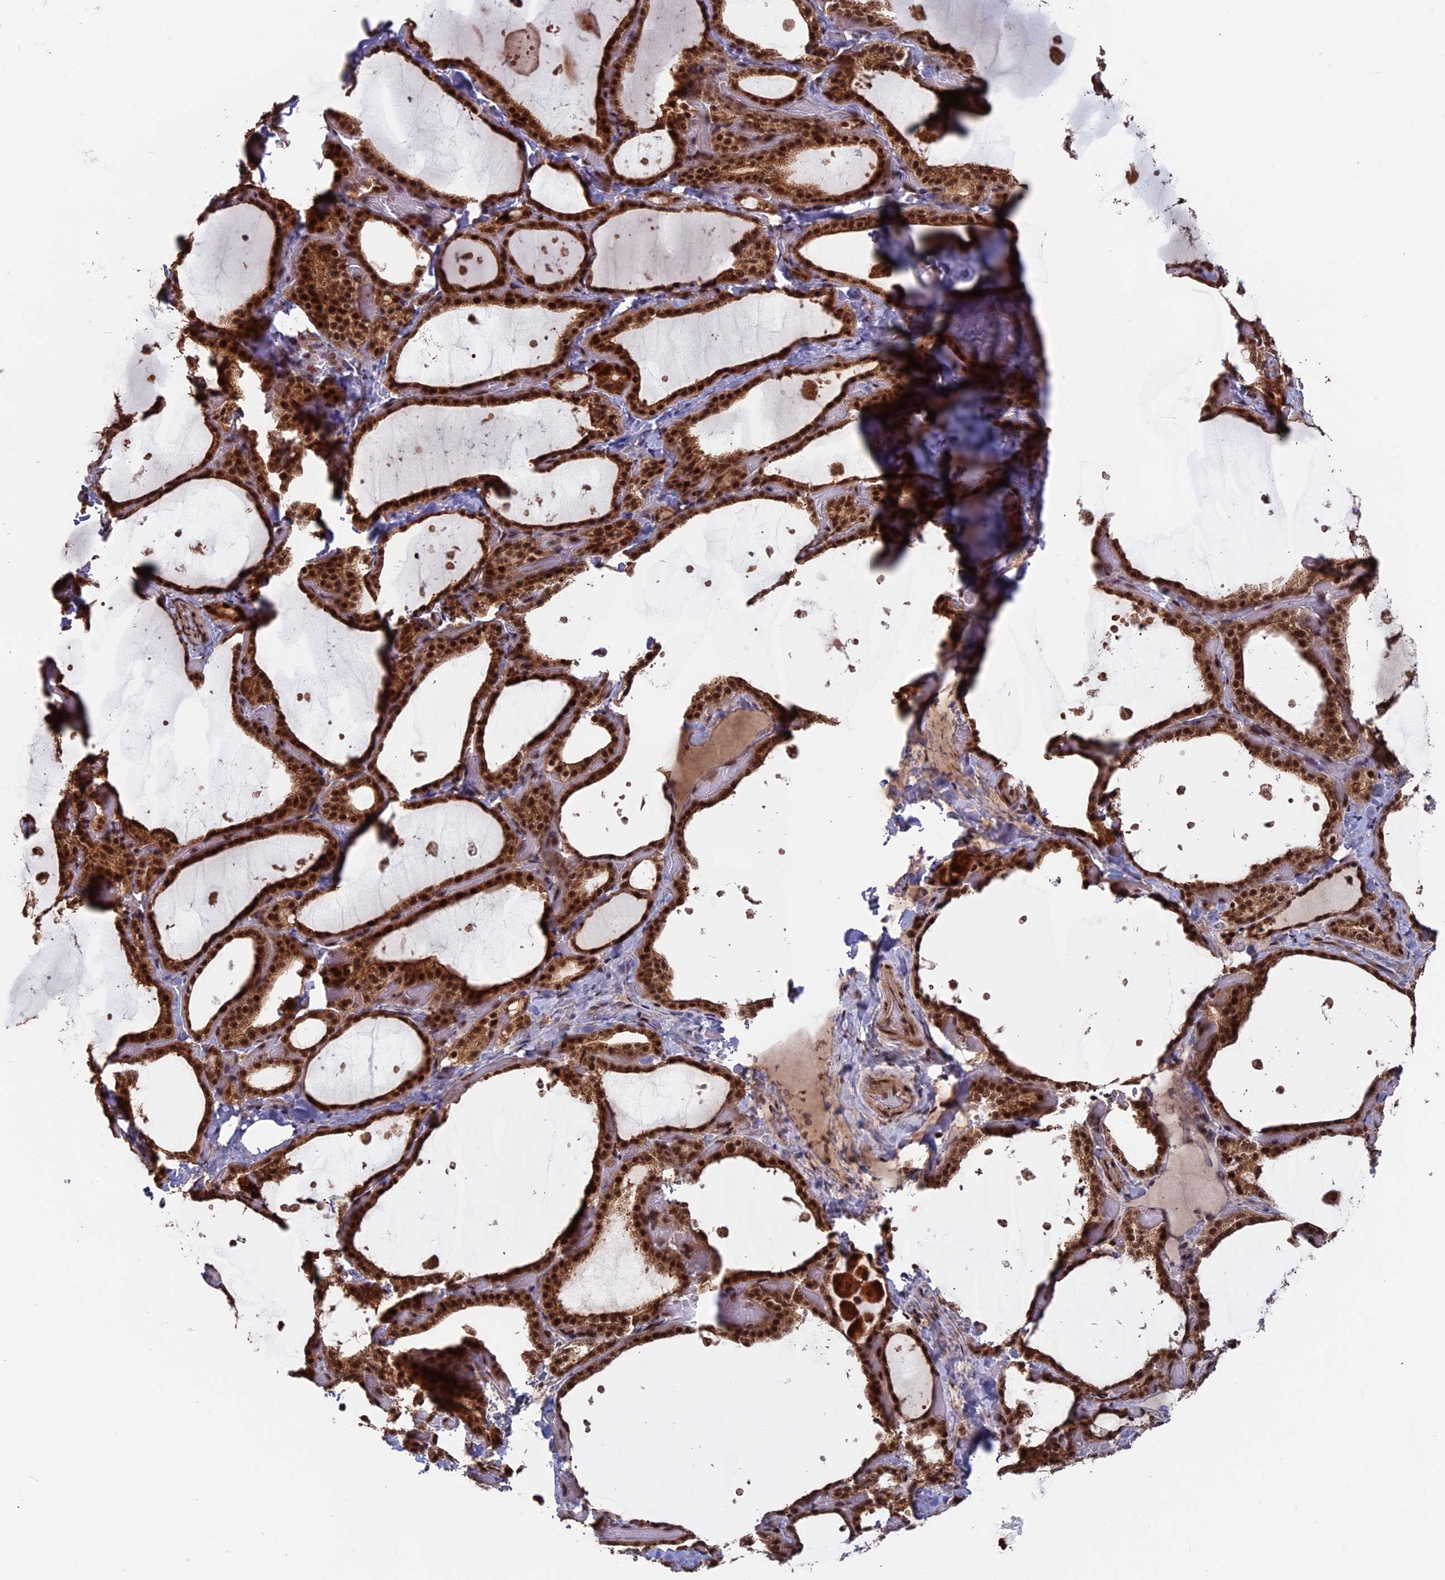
{"staining": {"intensity": "moderate", "quantity": ">75%", "location": "cytoplasmic/membranous,nuclear"}, "tissue": "thyroid gland", "cell_type": "Glandular cells", "image_type": "normal", "snomed": [{"axis": "morphology", "description": "Normal tissue, NOS"}, {"axis": "topography", "description": "Thyroid gland"}], "caption": "High-power microscopy captured an IHC micrograph of benign thyroid gland, revealing moderate cytoplasmic/membranous,nuclear expression in about >75% of glandular cells. The staining is performed using DAB brown chromogen to label protein expression. The nuclei are counter-stained blue using hematoxylin.", "gene": "CACTIN", "patient": {"sex": "female", "age": 44}}